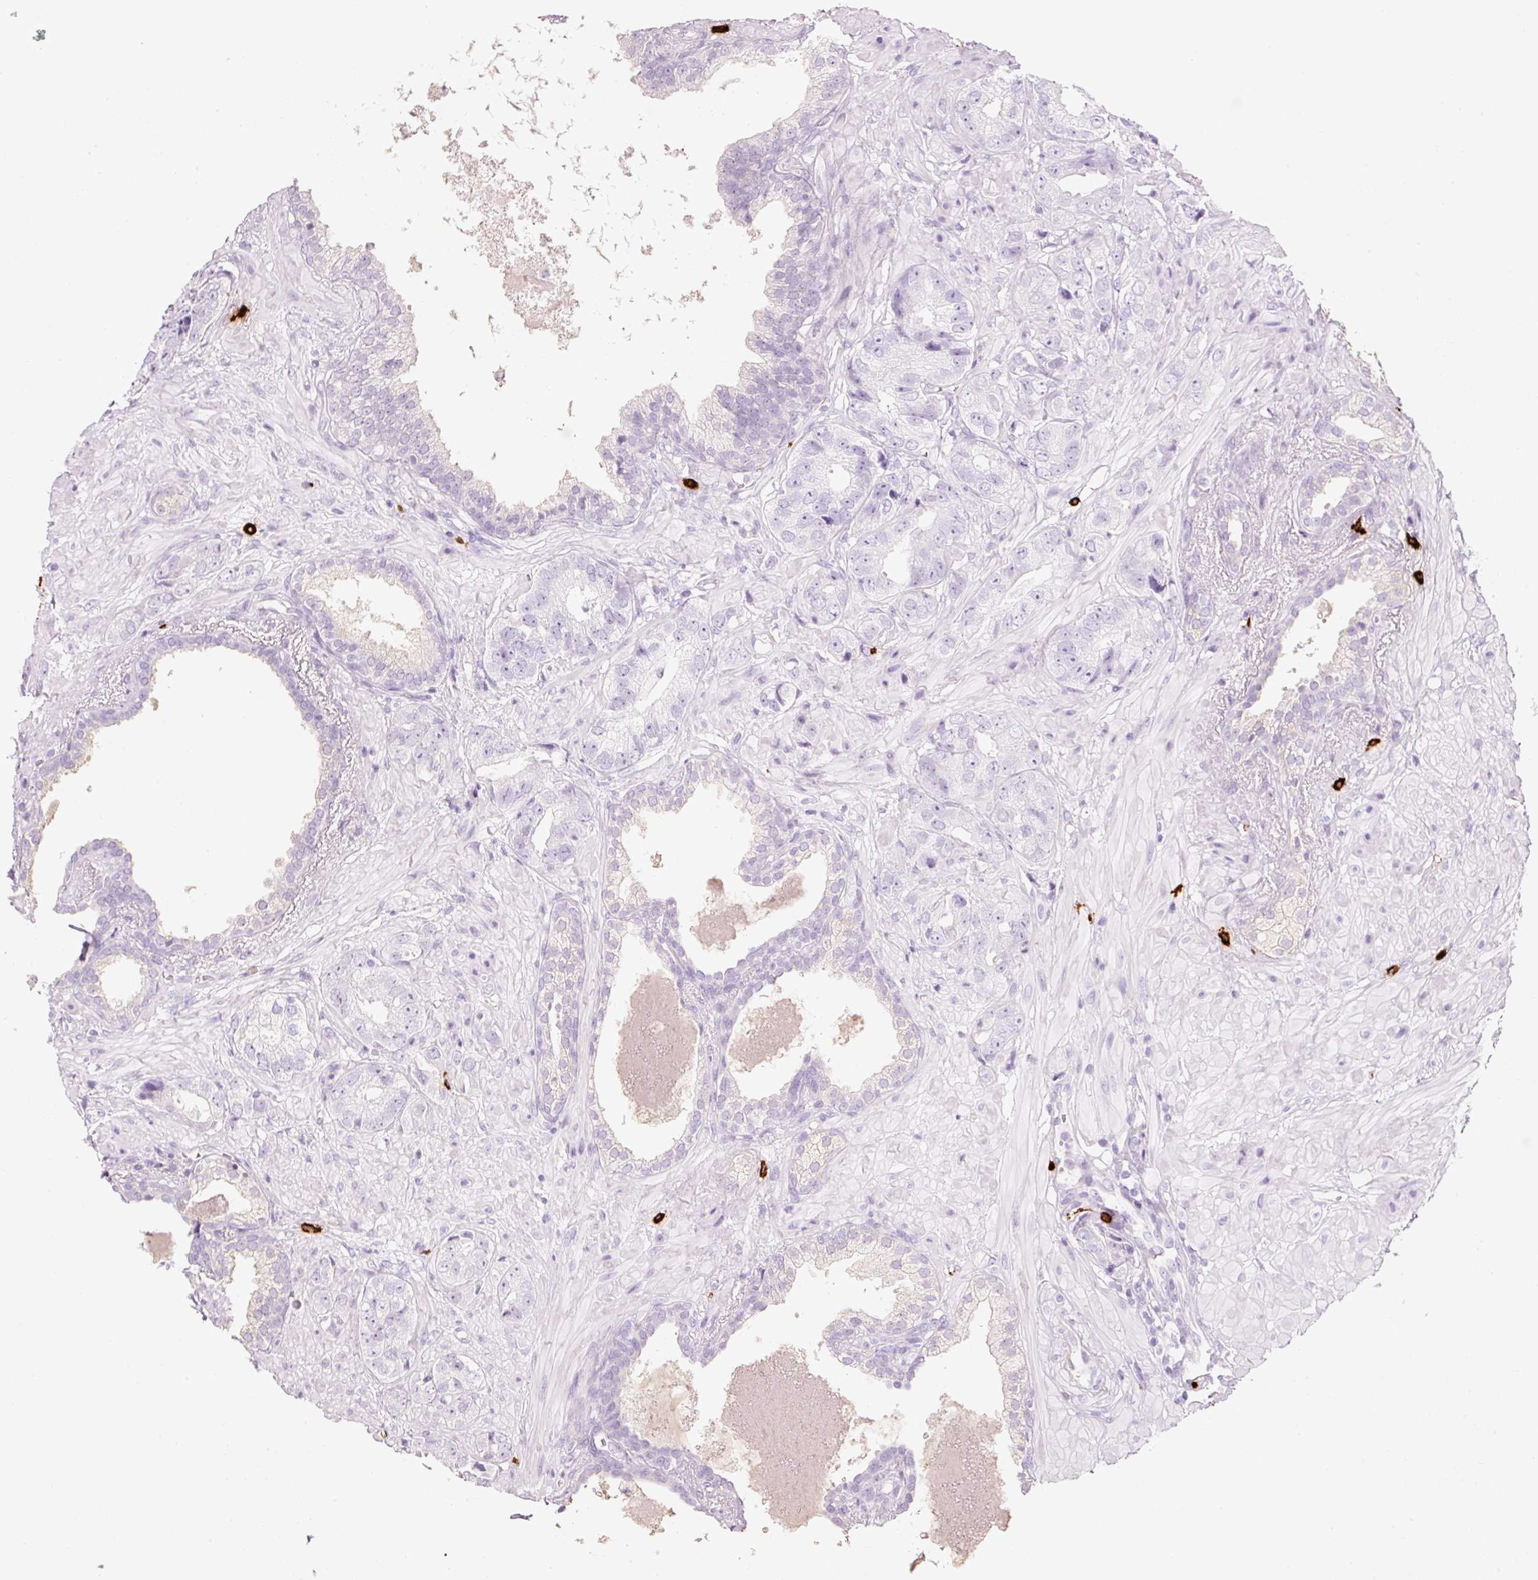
{"staining": {"intensity": "negative", "quantity": "none", "location": "none"}, "tissue": "prostate cancer", "cell_type": "Tumor cells", "image_type": "cancer", "snomed": [{"axis": "morphology", "description": "Adenocarcinoma, High grade"}, {"axis": "topography", "description": "Prostate"}], "caption": "Tumor cells show no significant staining in adenocarcinoma (high-grade) (prostate). (DAB (3,3'-diaminobenzidine) IHC with hematoxylin counter stain).", "gene": "CMA1", "patient": {"sex": "male", "age": 71}}